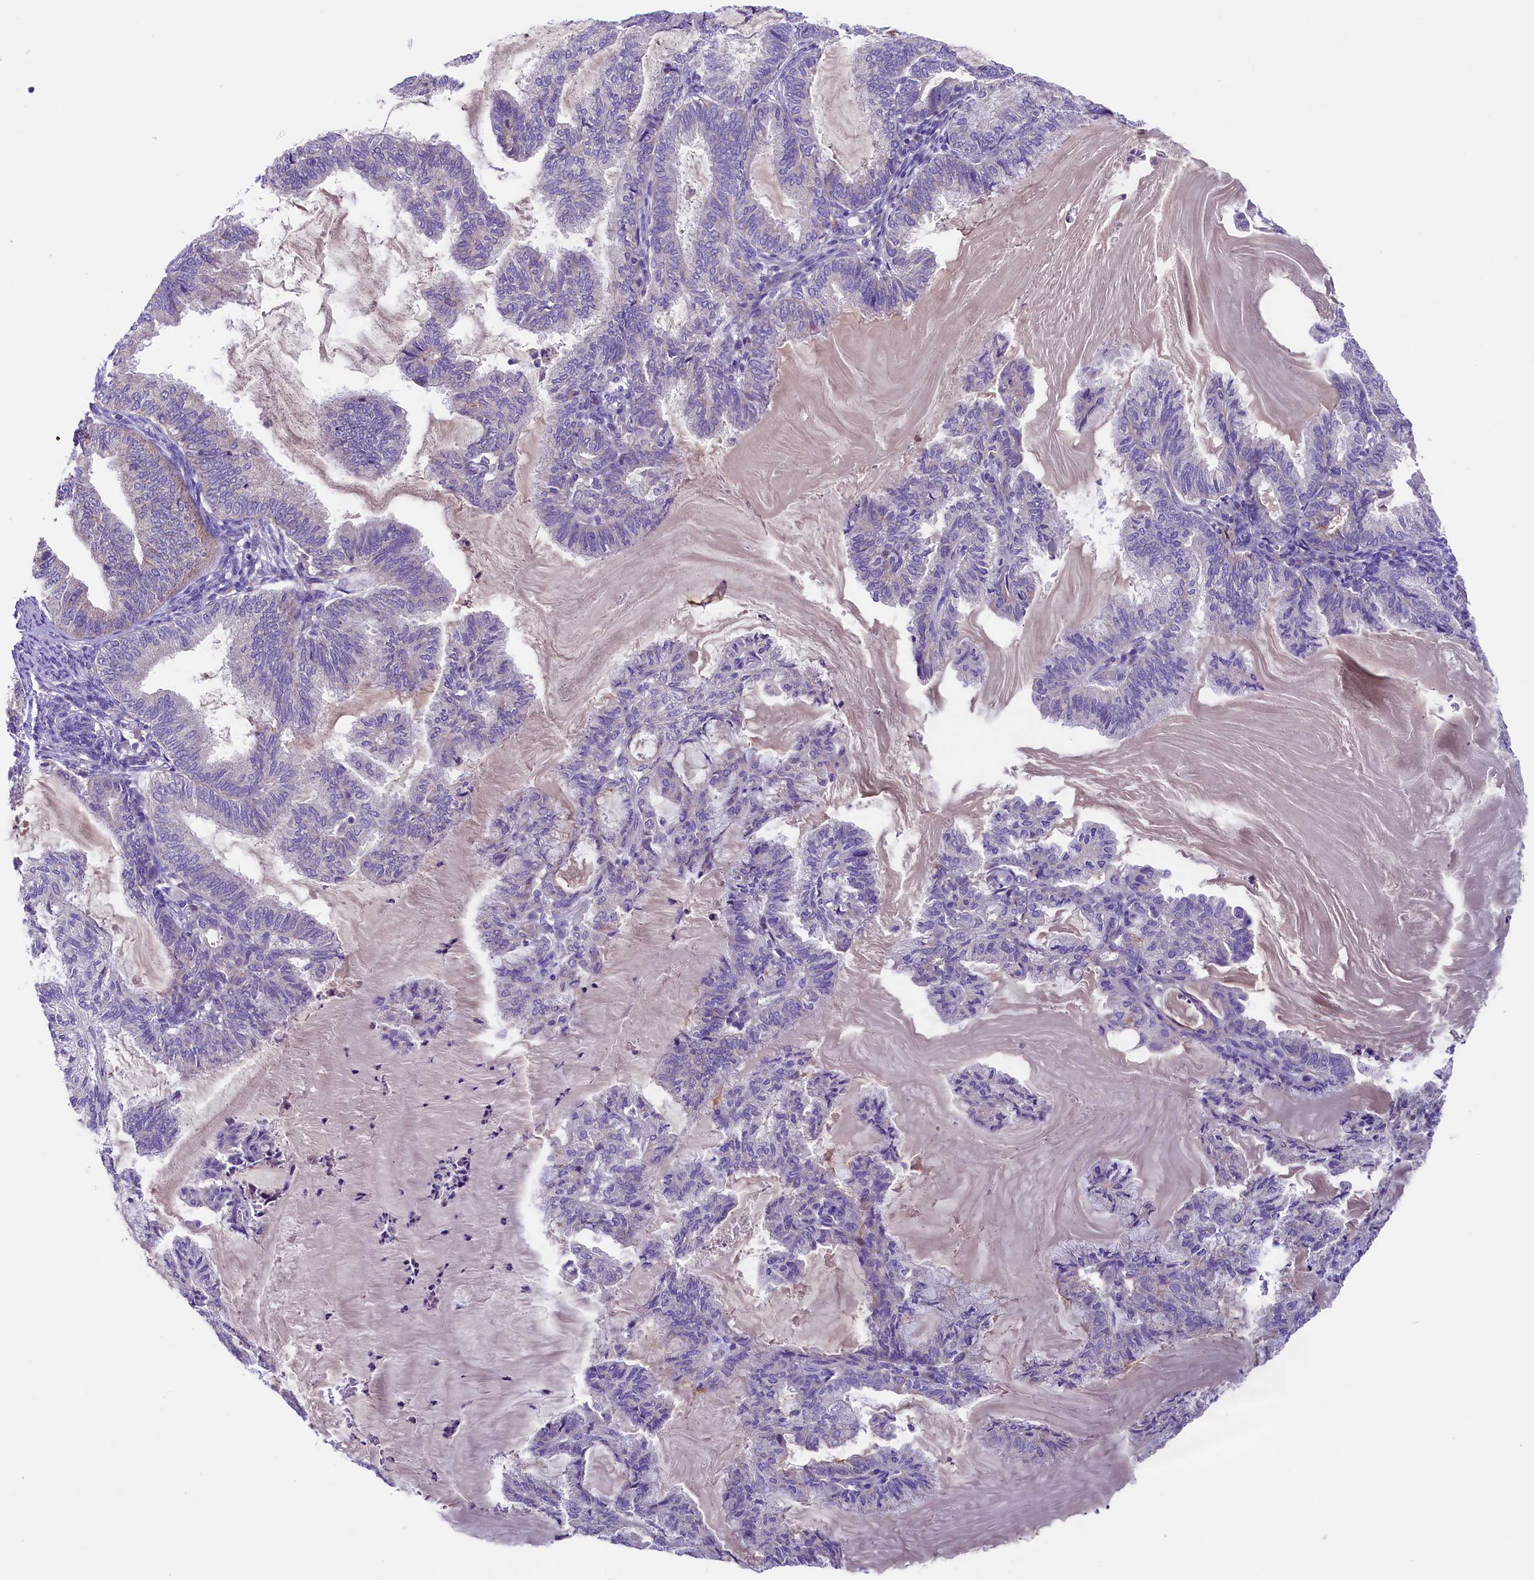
{"staining": {"intensity": "negative", "quantity": "none", "location": "none"}, "tissue": "endometrial cancer", "cell_type": "Tumor cells", "image_type": "cancer", "snomed": [{"axis": "morphology", "description": "Adenocarcinoma, NOS"}, {"axis": "topography", "description": "Endometrium"}], "caption": "DAB immunohistochemical staining of adenocarcinoma (endometrial) displays no significant expression in tumor cells.", "gene": "PMPCB", "patient": {"sex": "female", "age": 86}}